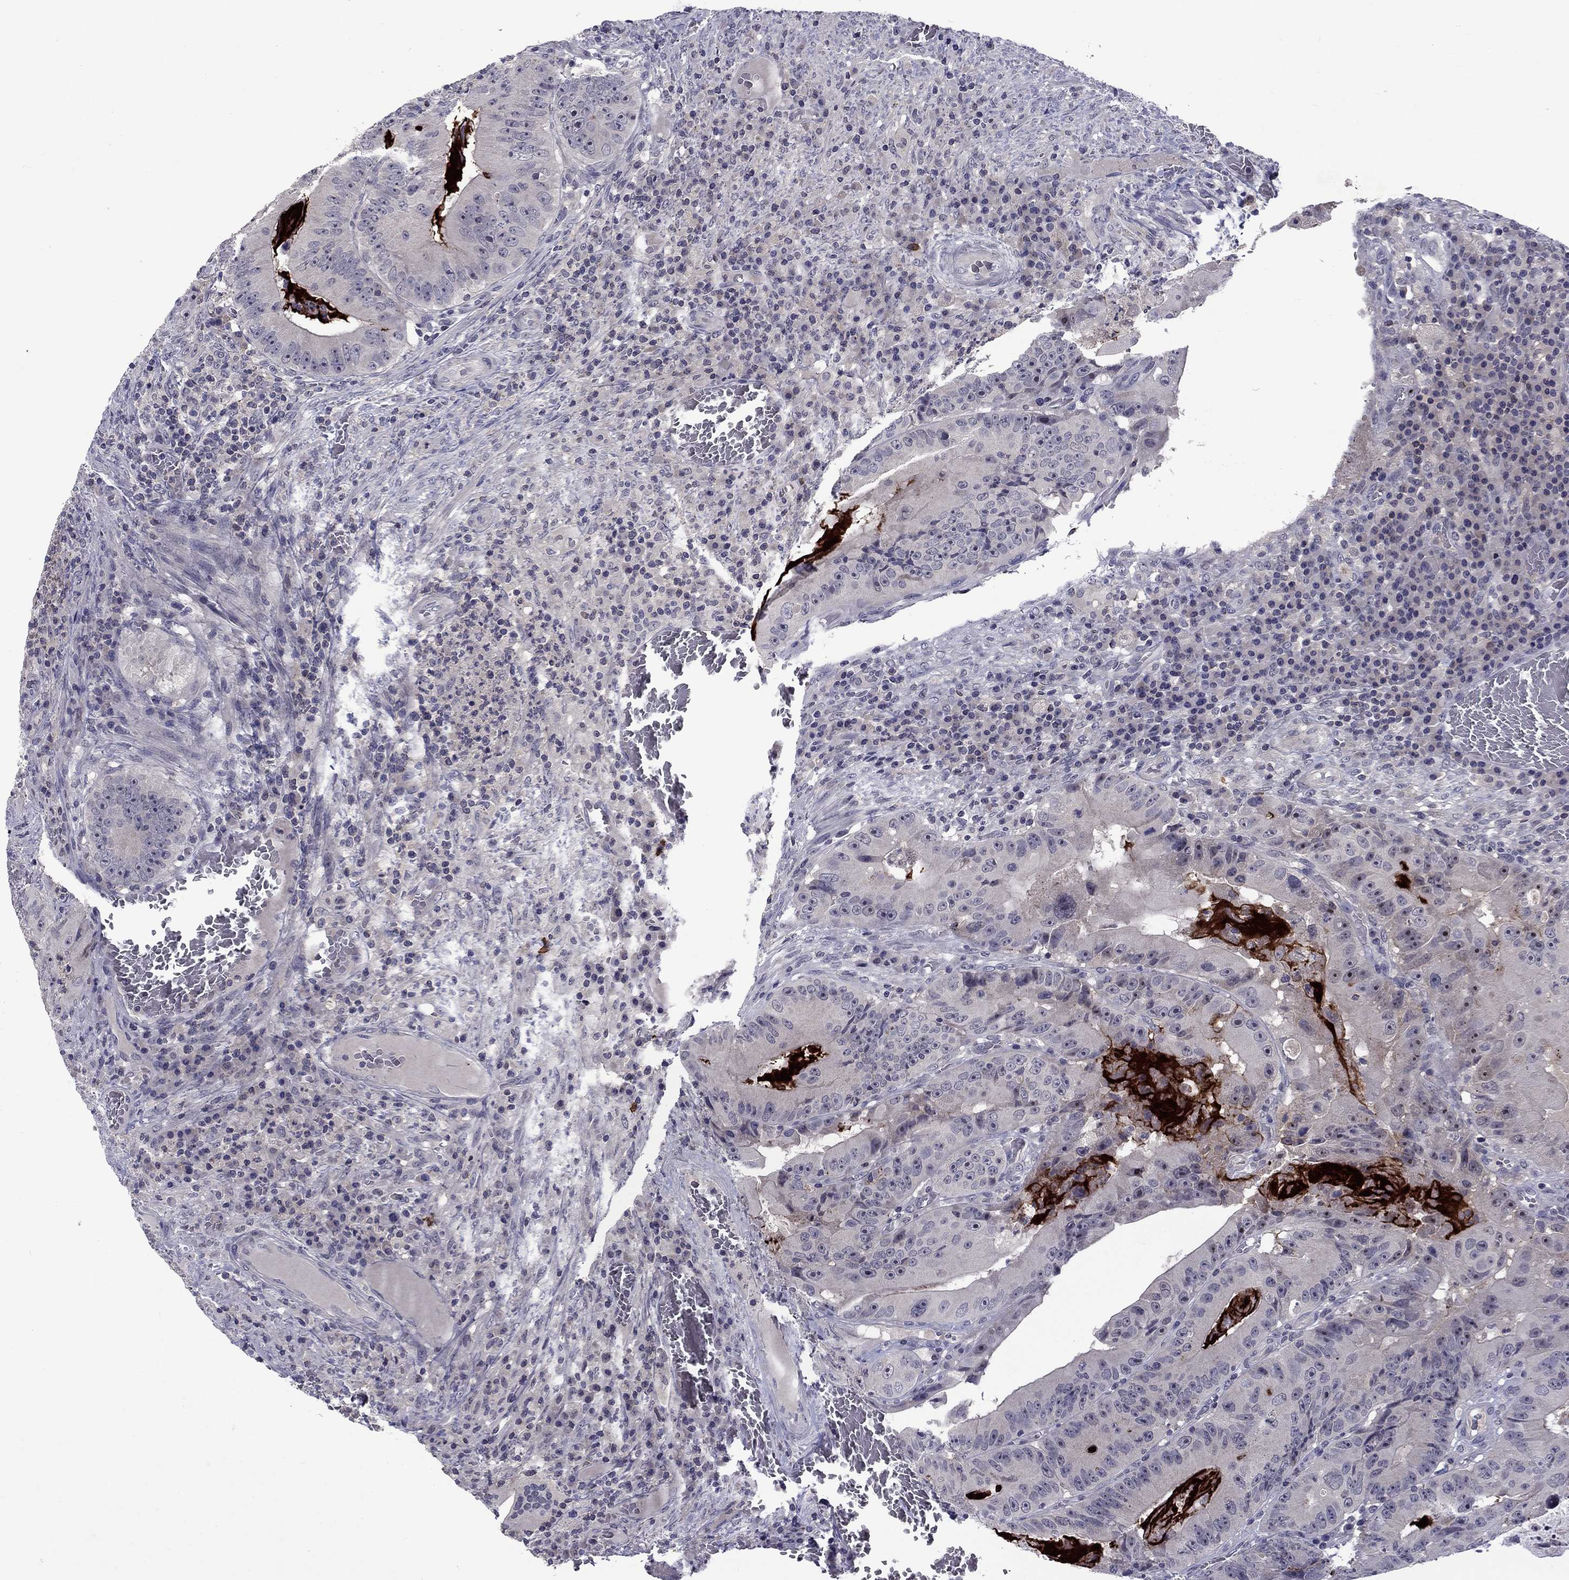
{"staining": {"intensity": "negative", "quantity": "none", "location": "none"}, "tissue": "colorectal cancer", "cell_type": "Tumor cells", "image_type": "cancer", "snomed": [{"axis": "morphology", "description": "Adenocarcinoma, NOS"}, {"axis": "topography", "description": "Colon"}], "caption": "DAB immunohistochemical staining of colorectal cancer (adenocarcinoma) demonstrates no significant positivity in tumor cells.", "gene": "SNTA1", "patient": {"sex": "female", "age": 86}}